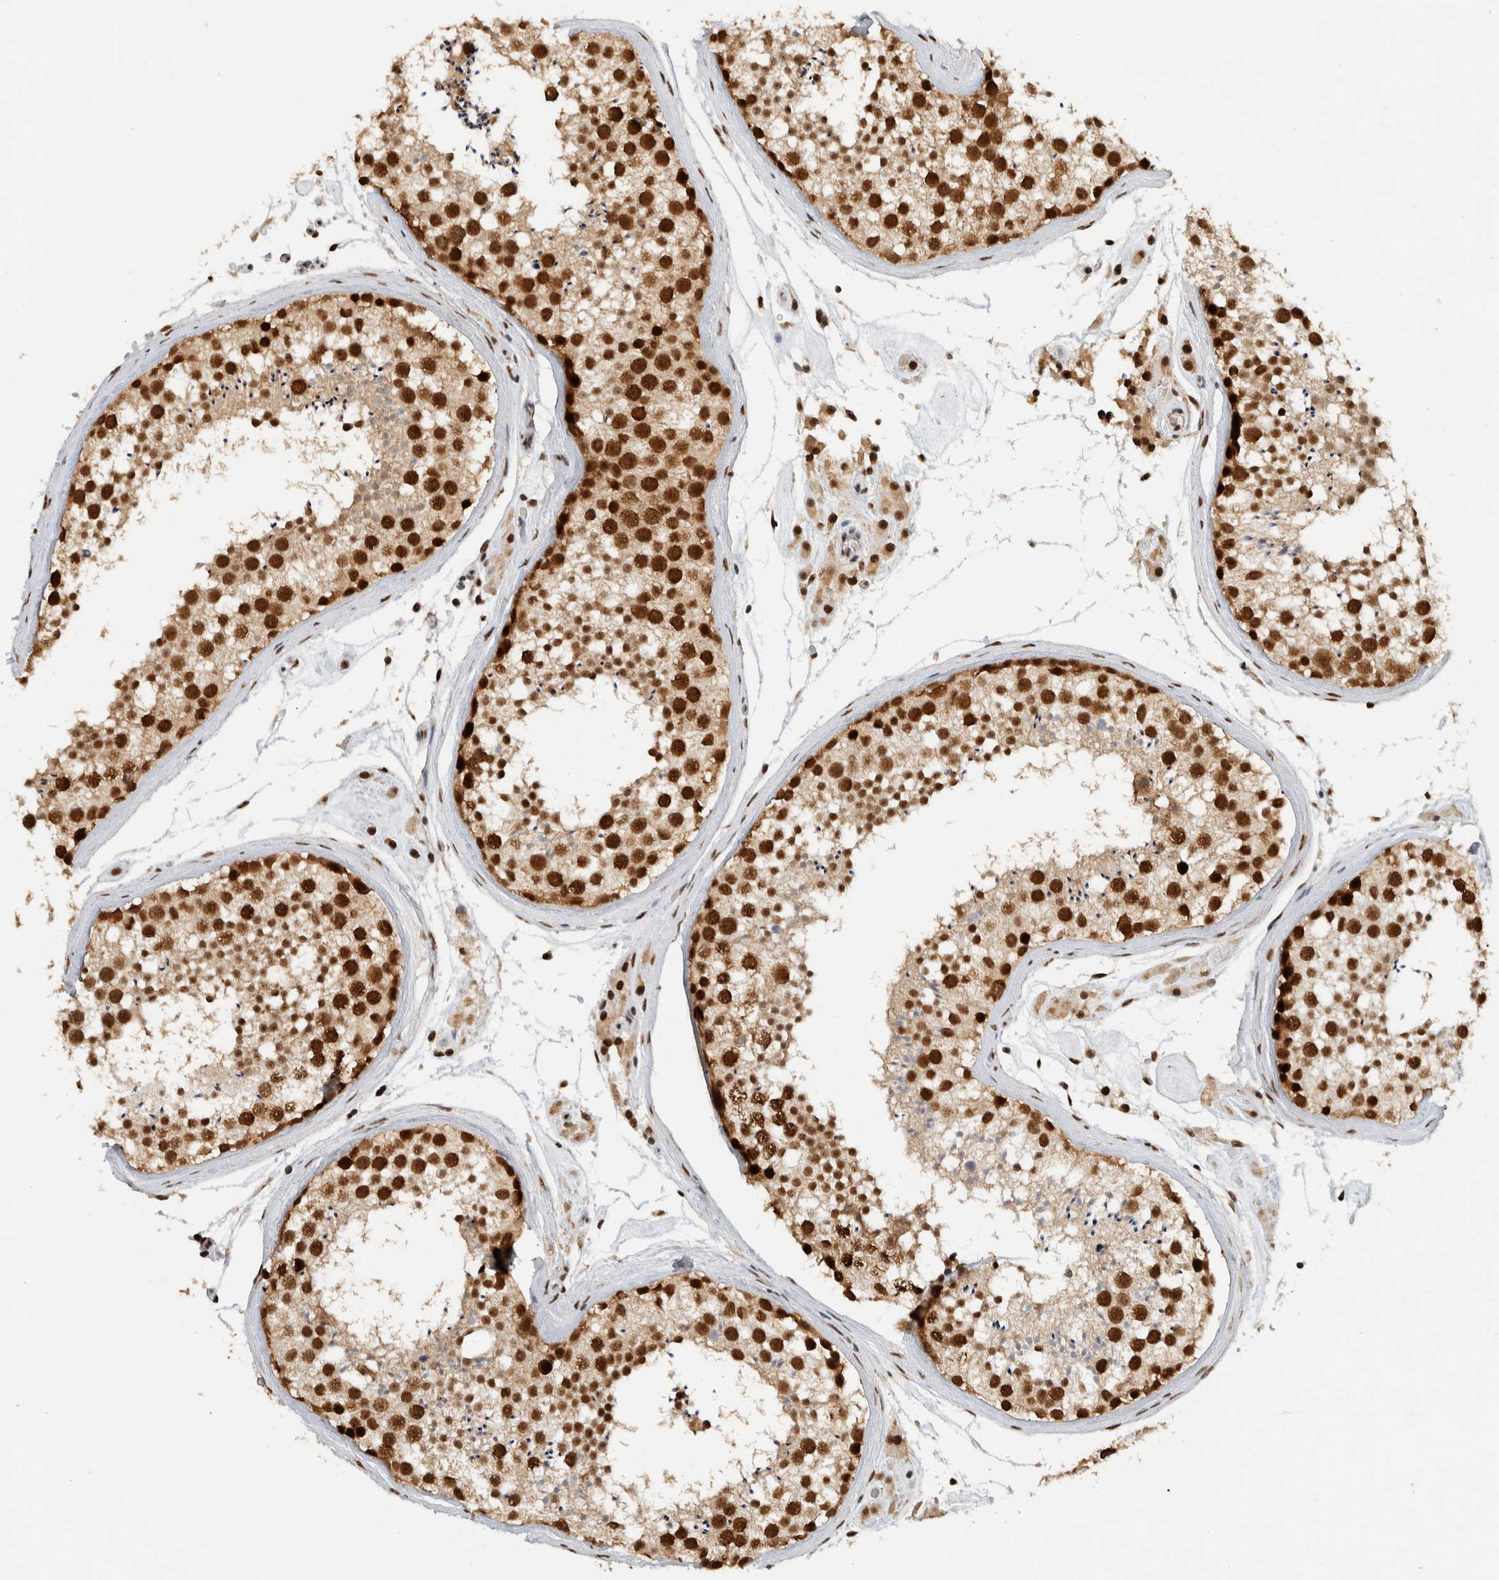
{"staining": {"intensity": "strong", "quantity": ">75%", "location": "nuclear"}, "tissue": "testis", "cell_type": "Cells in seminiferous ducts", "image_type": "normal", "snomed": [{"axis": "morphology", "description": "Normal tissue, NOS"}, {"axis": "topography", "description": "Testis"}], "caption": "Immunohistochemistry (IHC) (DAB) staining of unremarkable testis demonstrates strong nuclear protein positivity in about >75% of cells in seminiferous ducts.", "gene": "DDX42", "patient": {"sex": "male", "age": 46}}